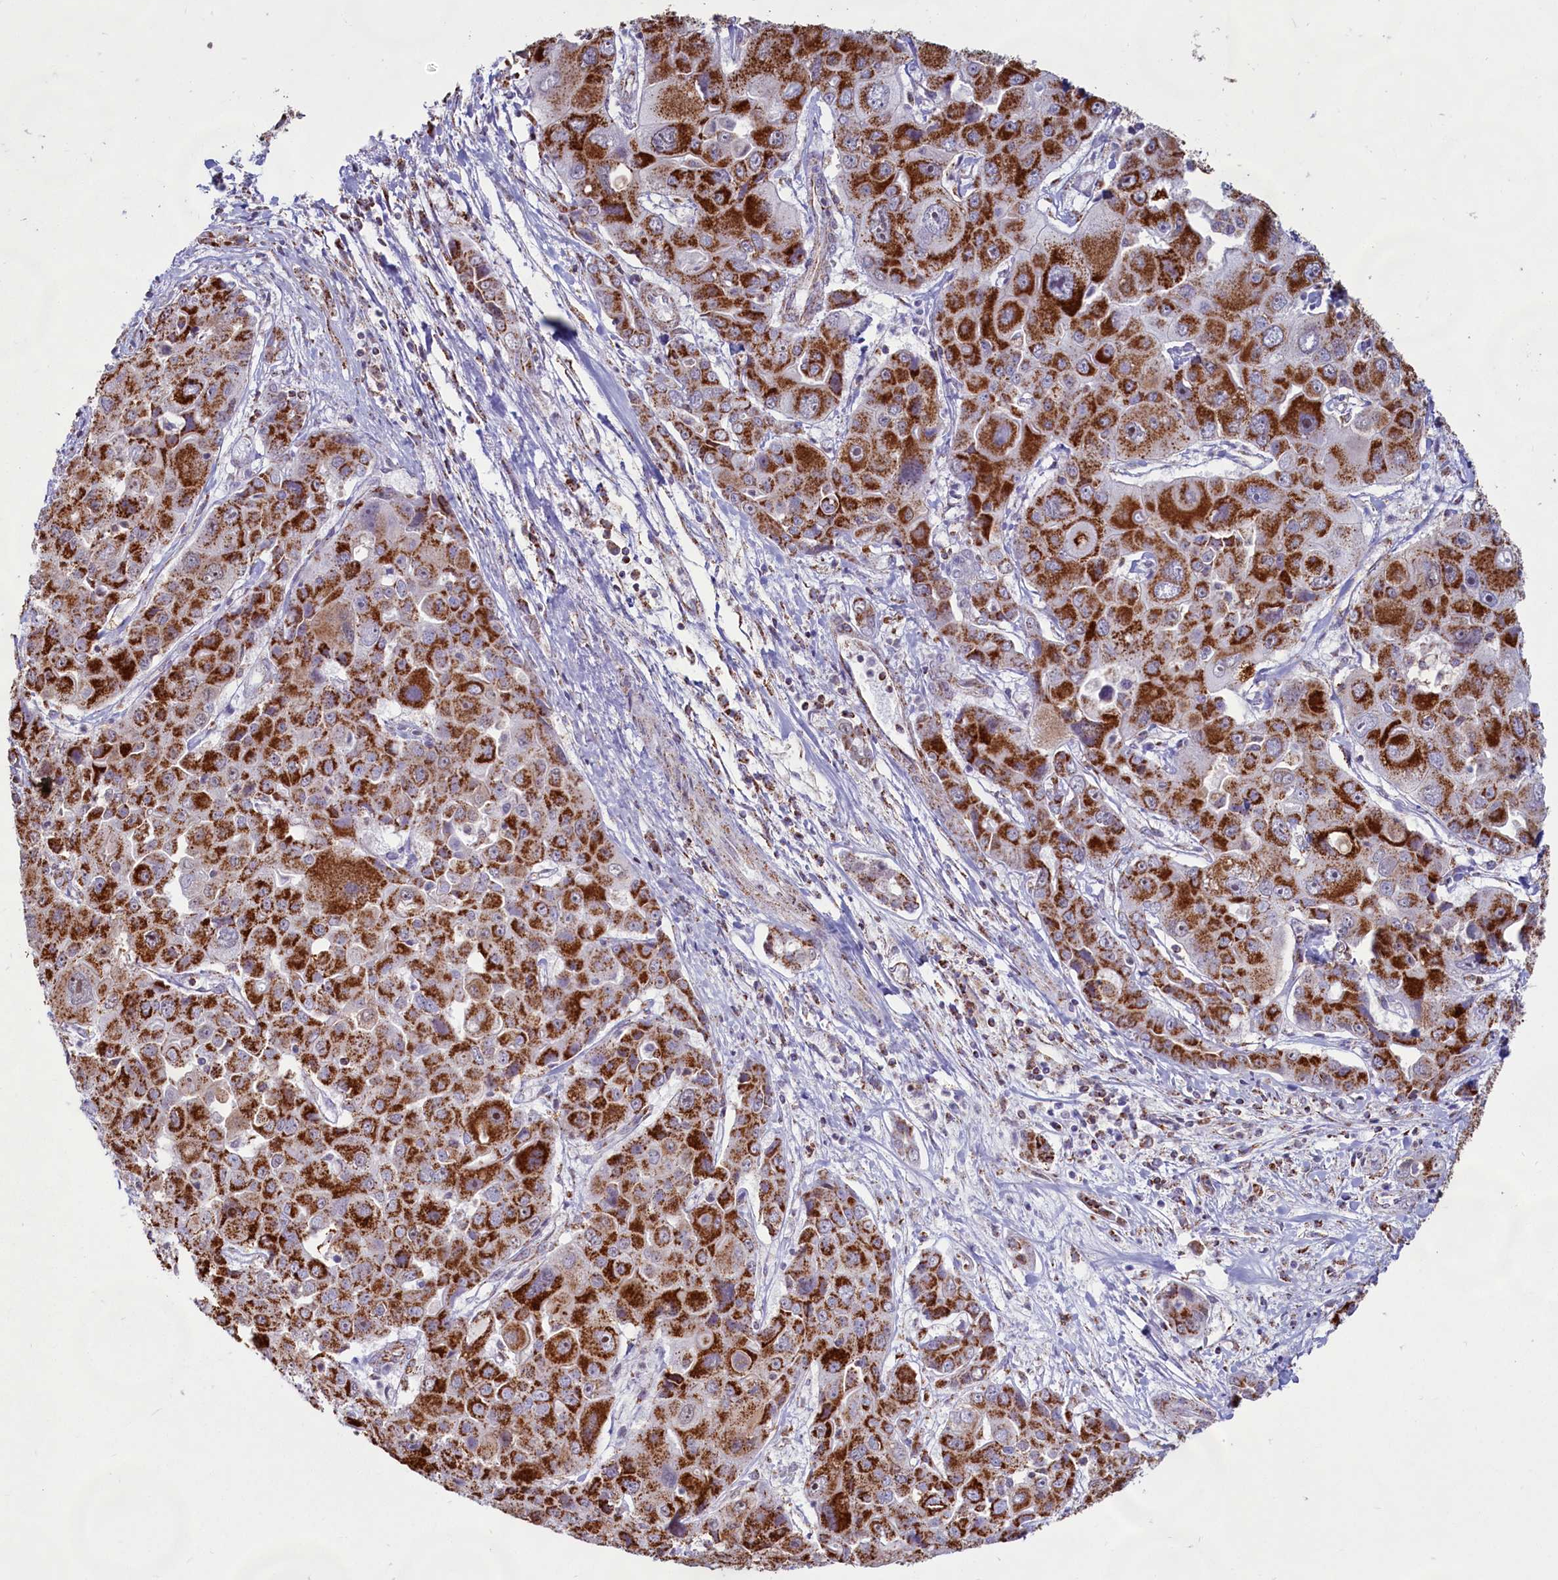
{"staining": {"intensity": "strong", "quantity": ">75%", "location": "cytoplasmic/membranous"}, "tissue": "liver cancer", "cell_type": "Tumor cells", "image_type": "cancer", "snomed": [{"axis": "morphology", "description": "Cholangiocarcinoma"}, {"axis": "topography", "description": "Liver"}], "caption": "The immunohistochemical stain labels strong cytoplasmic/membranous expression in tumor cells of liver cancer (cholangiocarcinoma) tissue.", "gene": "C1D", "patient": {"sex": "male", "age": 67}}